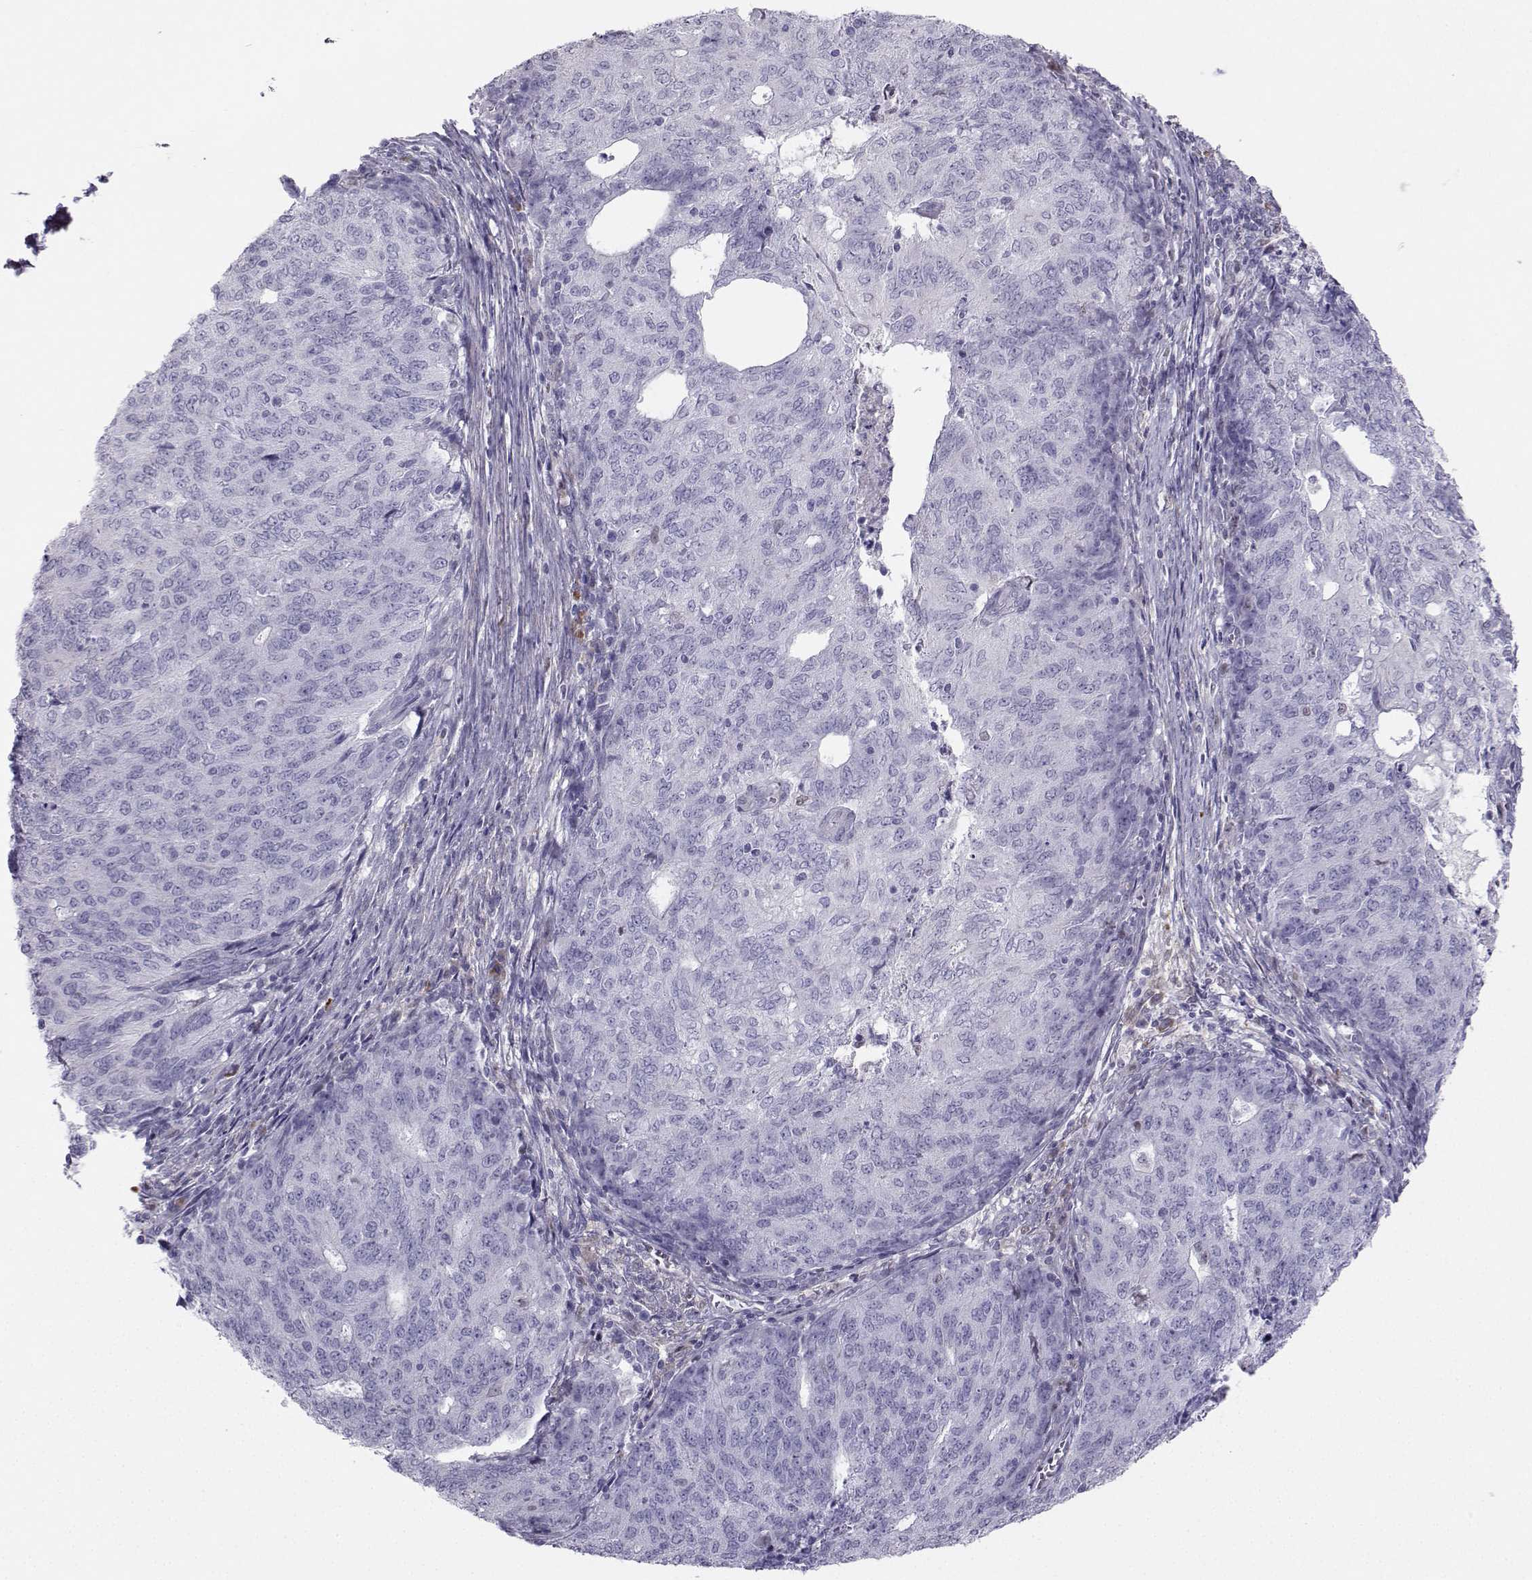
{"staining": {"intensity": "negative", "quantity": "none", "location": "none"}, "tissue": "endometrial cancer", "cell_type": "Tumor cells", "image_type": "cancer", "snomed": [{"axis": "morphology", "description": "Adenocarcinoma, NOS"}, {"axis": "topography", "description": "Endometrium"}], "caption": "An image of adenocarcinoma (endometrial) stained for a protein displays no brown staining in tumor cells.", "gene": "DCLK3", "patient": {"sex": "female", "age": 82}}